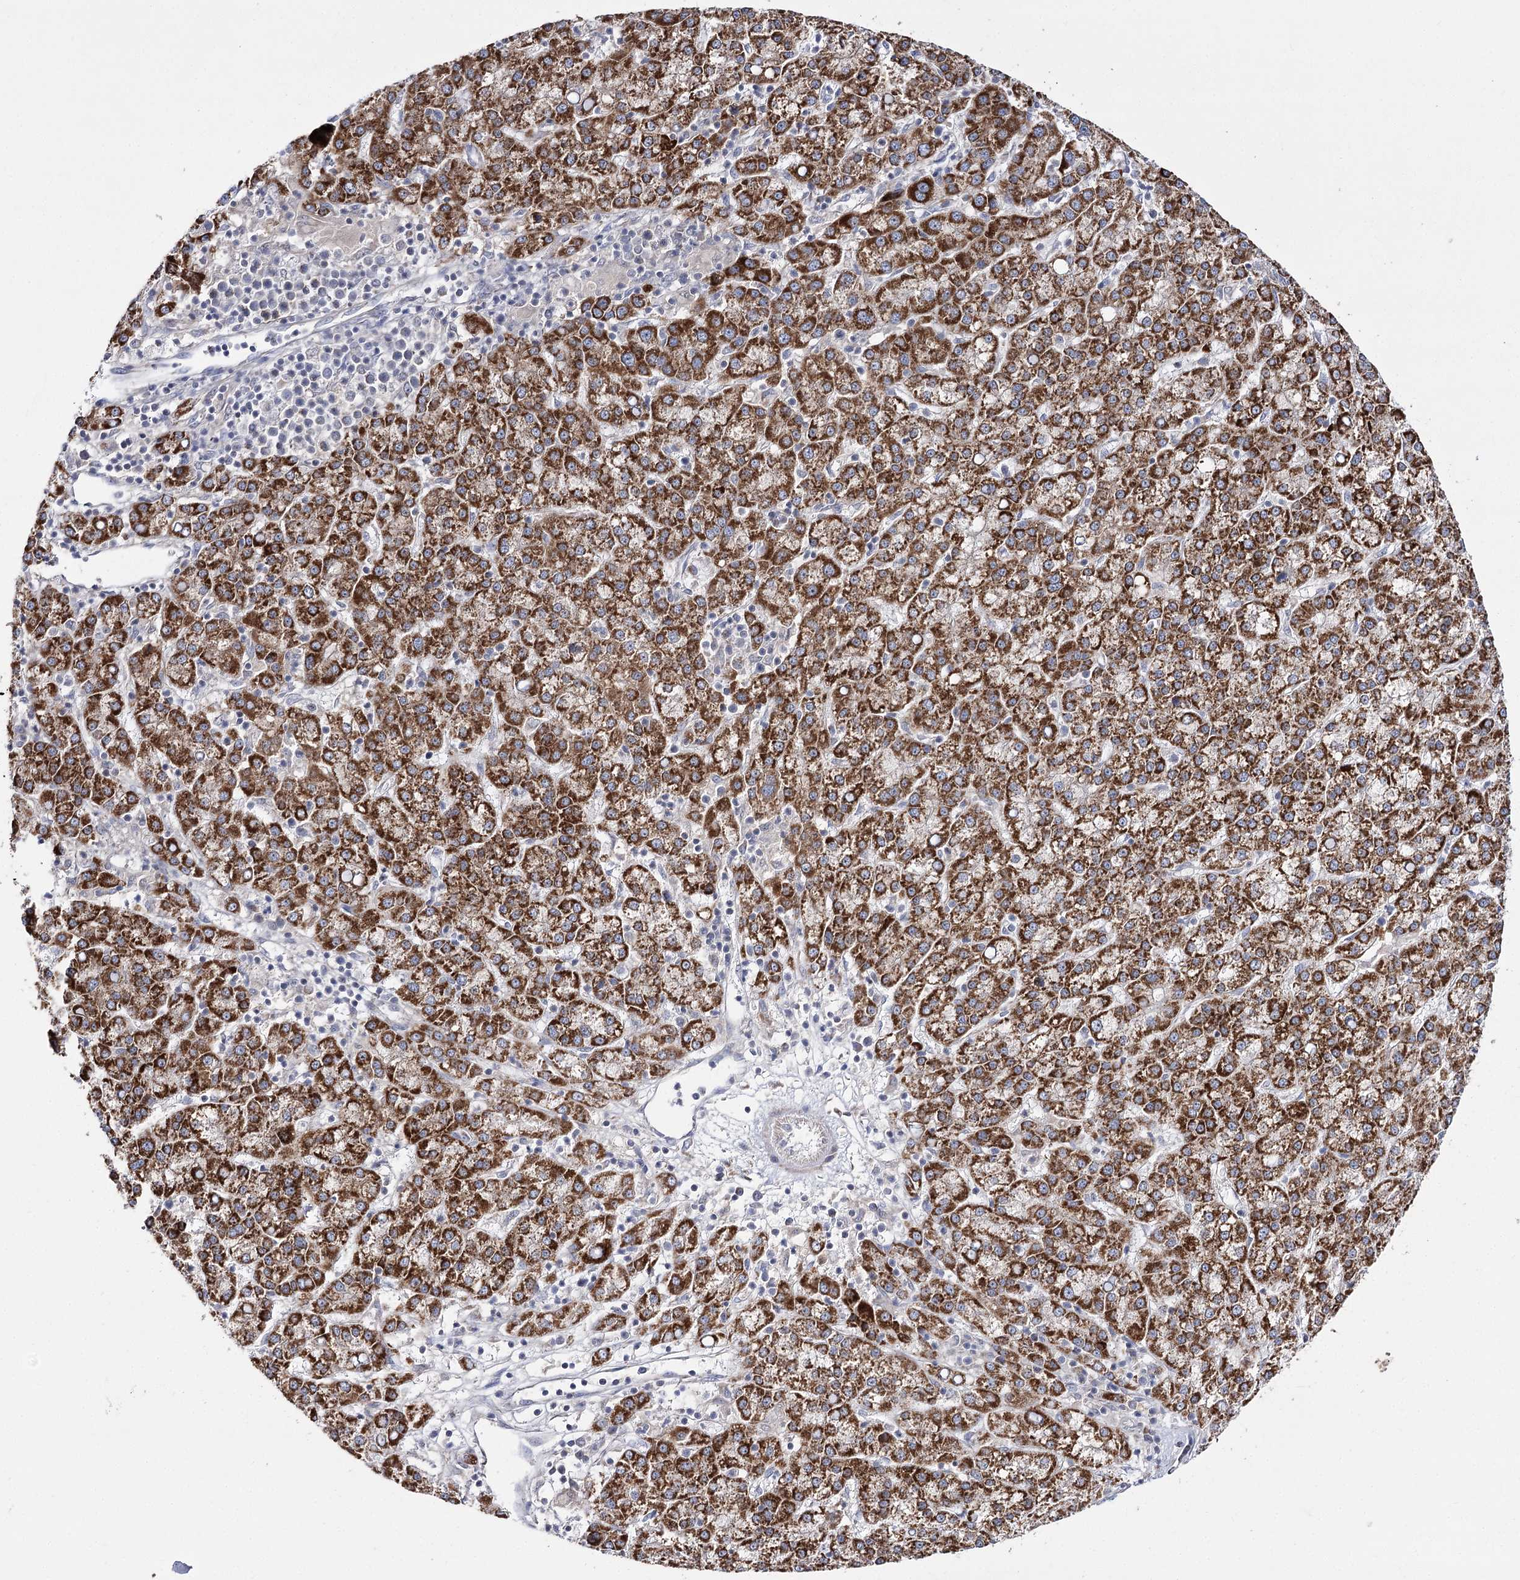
{"staining": {"intensity": "strong", "quantity": ">75%", "location": "cytoplasmic/membranous"}, "tissue": "liver cancer", "cell_type": "Tumor cells", "image_type": "cancer", "snomed": [{"axis": "morphology", "description": "Carcinoma, Hepatocellular, NOS"}, {"axis": "topography", "description": "Liver"}], "caption": "Strong cytoplasmic/membranous protein positivity is seen in approximately >75% of tumor cells in liver hepatocellular carcinoma. Nuclei are stained in blue.", "gene": "NADK2", "patient": {"sex": "female", "age": 58}}